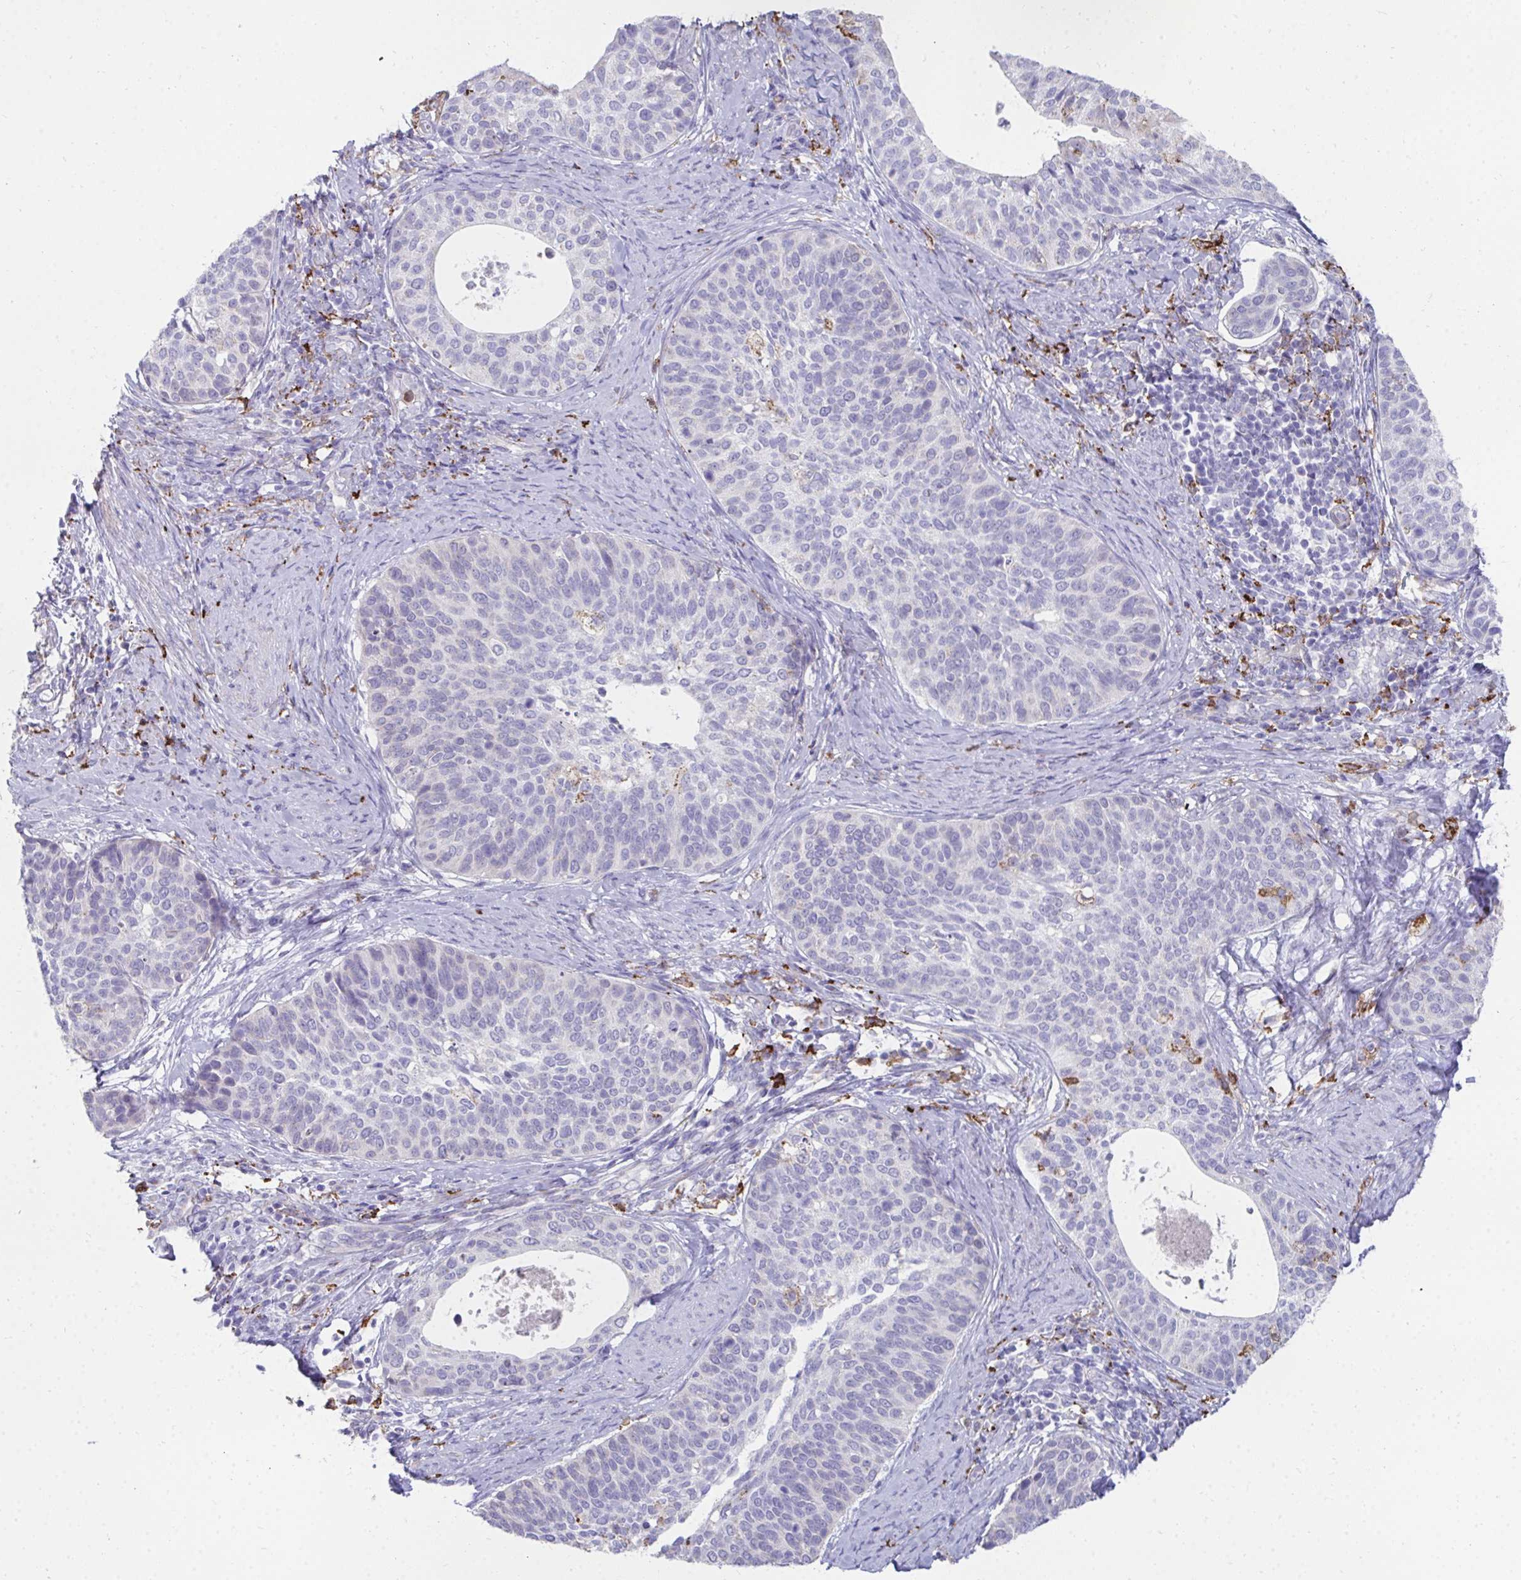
{"staining": {"intensity": "negative", "quantity": "none", "location": "none"}, "tissue": "cervical cancer", "cell_type": "Tumor cells", "image_type": "cancer", "snomed": [{"axis": "morphology", "description": "Squamous cell carcinoma, NOS"}, {"axis": "topography", "description": "Cervix"}], "caption": "A high-resolution histopathology image shows immunohistochemistry (IHC) staining of cervical cancer, which exhibits no significant expression in tumor cells.", "gene": "CD163", "patient": {"sex": "female", "age": 69}}